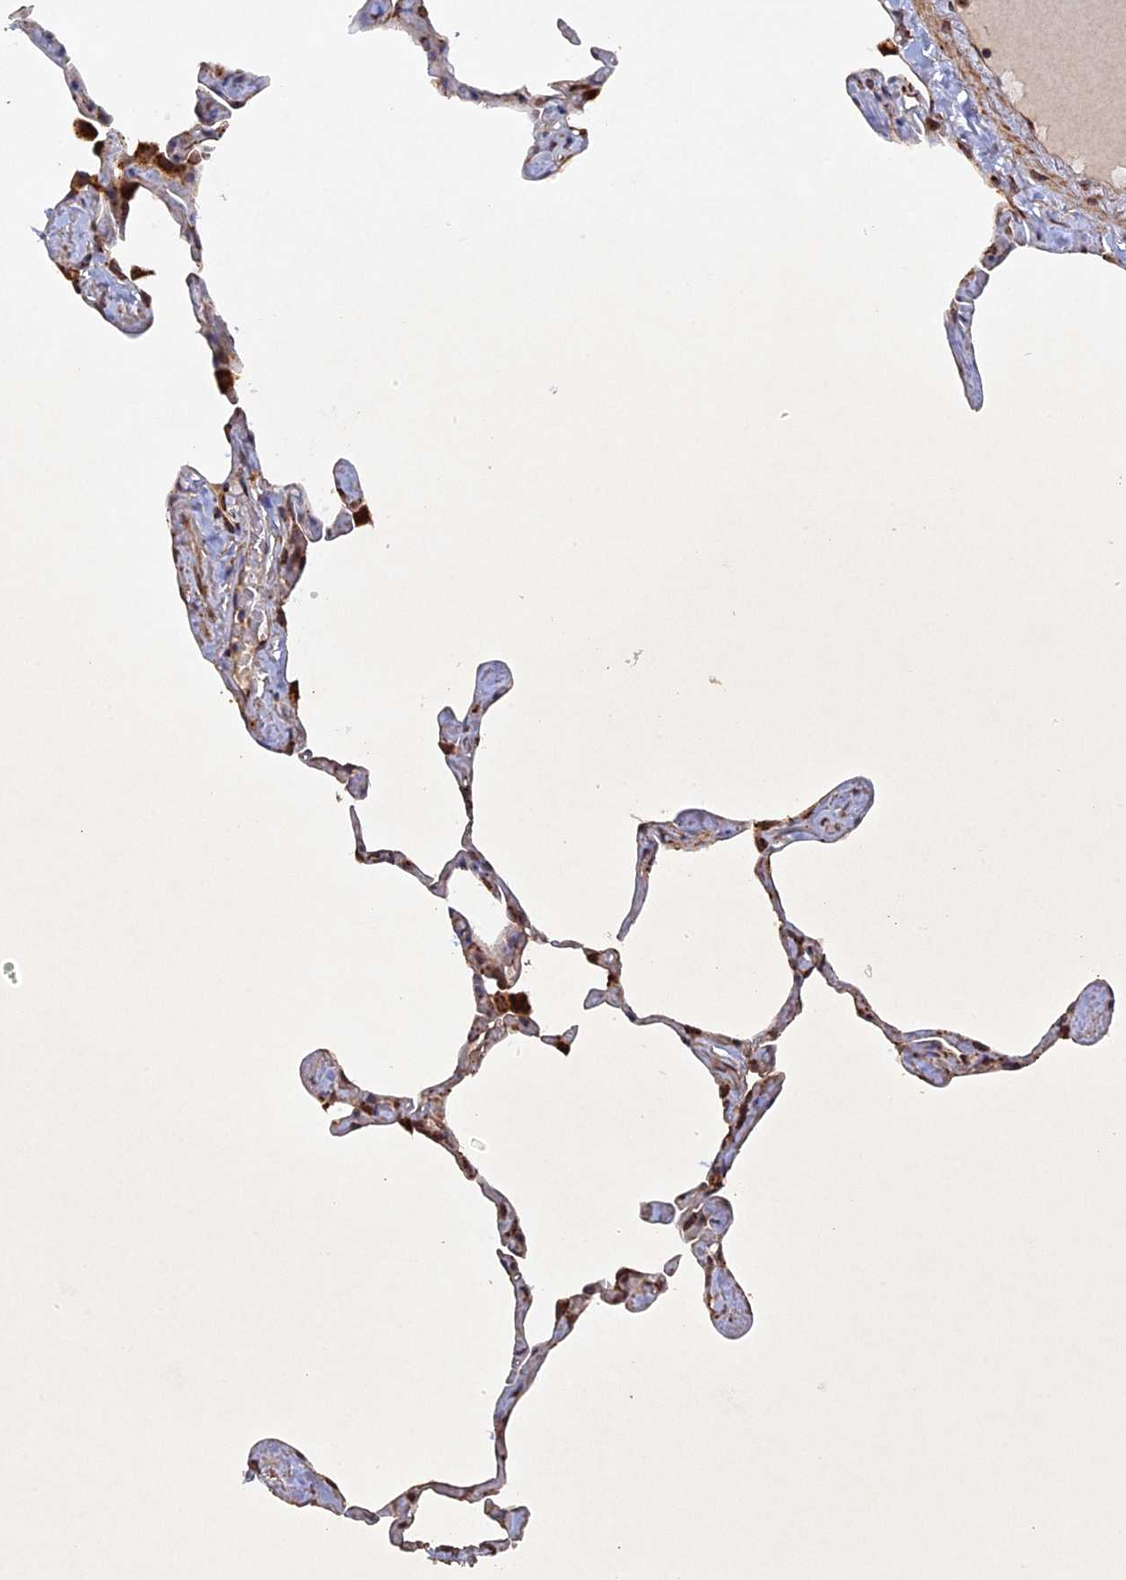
{"staining": {"intensity": "weak", "quantity": "25%-75%", "location": "cytoplasmic/membranous"}, "tissue": "lung", "cell_type": "Alveolar cells", "image_type": "normal", "snomed": [{"axis": "morphology", "description": "Normal tissue, NOS"}, {"axis": "topography", "description": "Lung"}], "caption": "Immunohistochemistry photomicrograph of normal lung: lung stained using immunohistochemistry exhibits low levels of weak protein expression localized specifically in the cytoplasmic/membranous of alveolar cells, appearing as a cytoplasmic/membranous brown color.", "gene": "VPS37C", "patient": {"sex": "male", "age": 65}}